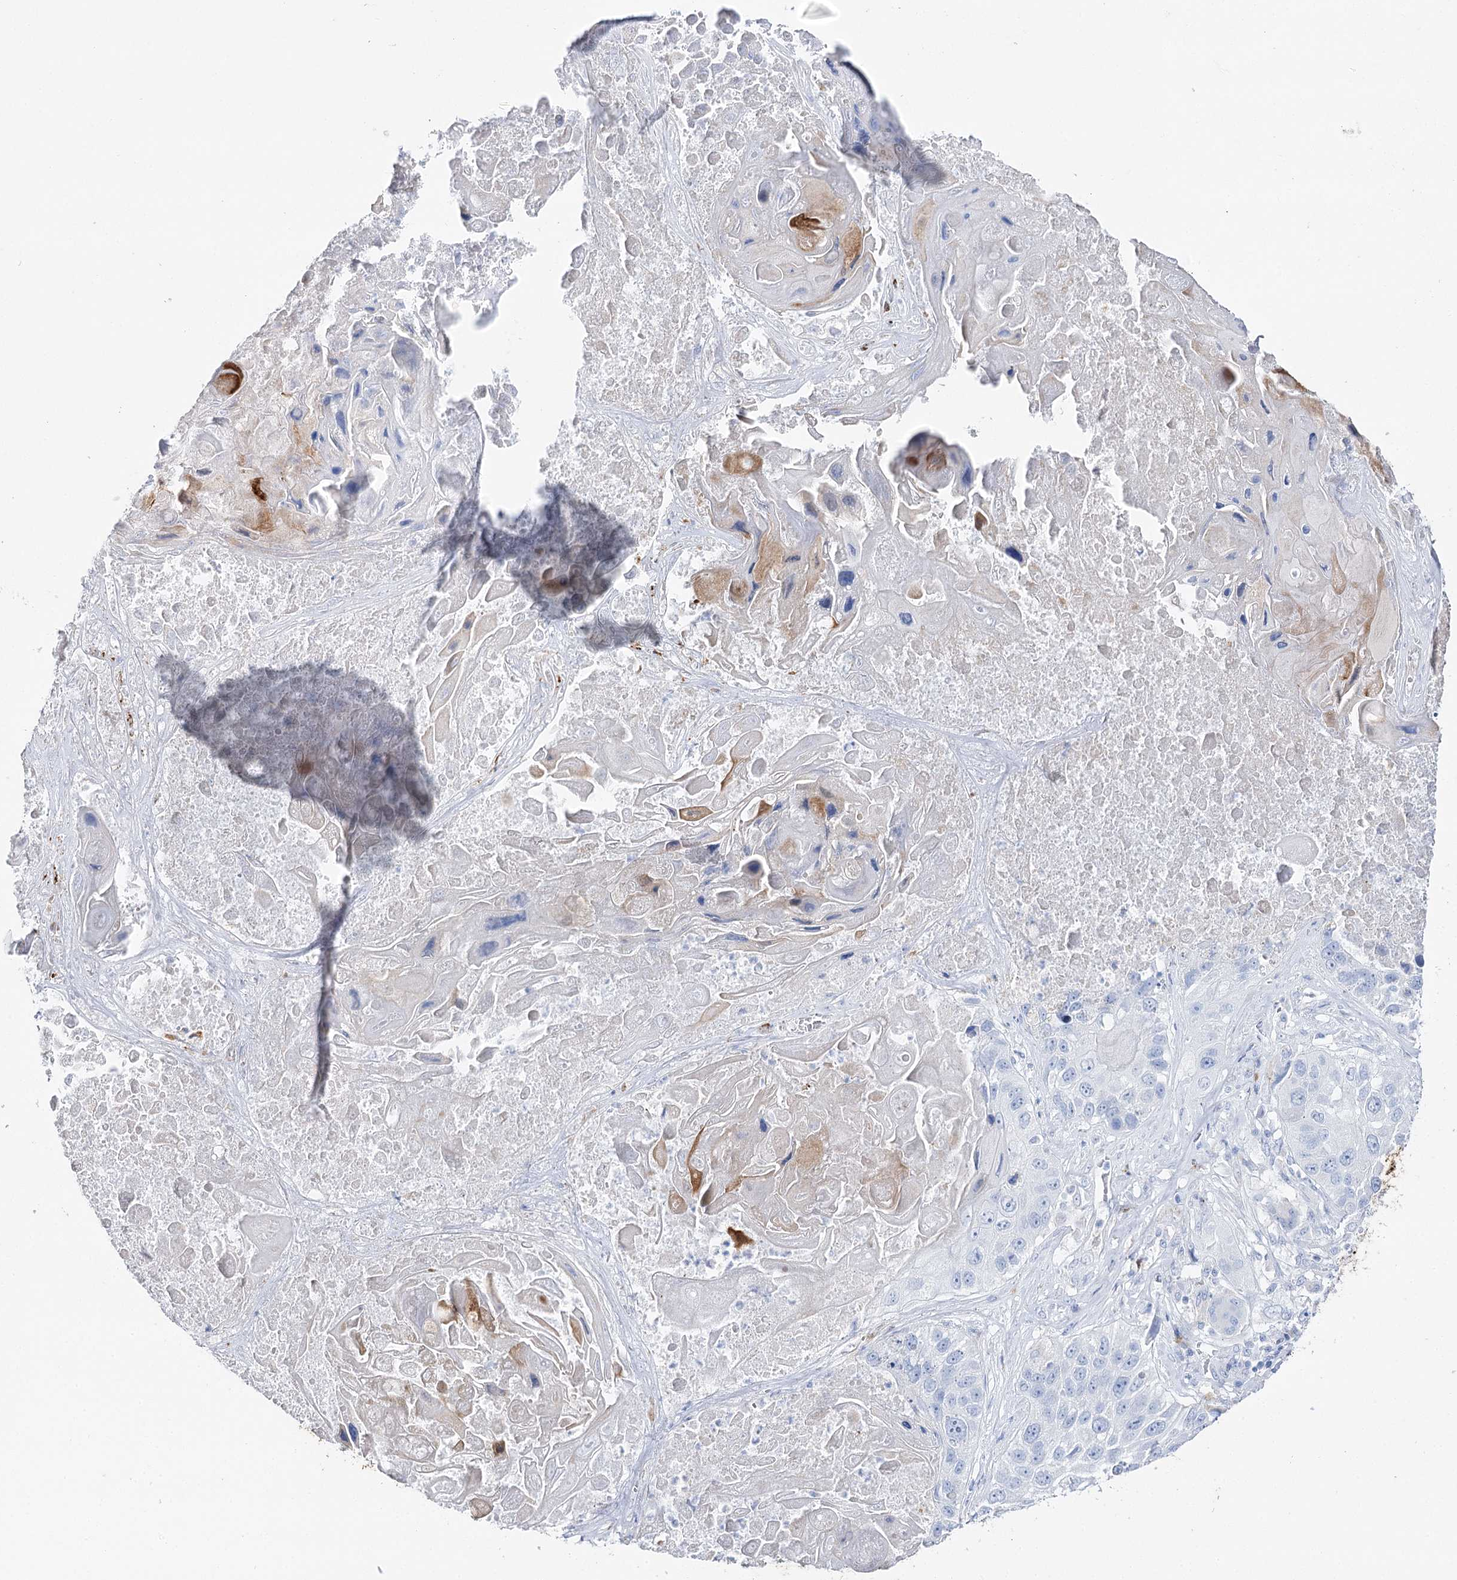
{"staining": {"intensity": "negative", "quantity": "none", "location": "none"}, "tissue": "lung cancer", "cell_type": "Tumor cells", "image_type": "cancer", "snomed": [{"axis": "morphology", "description": "Squamous cell carcinoma, NOS"}, {"axis": "topography", "description": "Lung"}], "caption": "Protein analysis of lung cancer demonstrates no significant positivity in tumor cells.", "gene": "SLC3A1", "patient": {"sex": "male", "age": 61}}